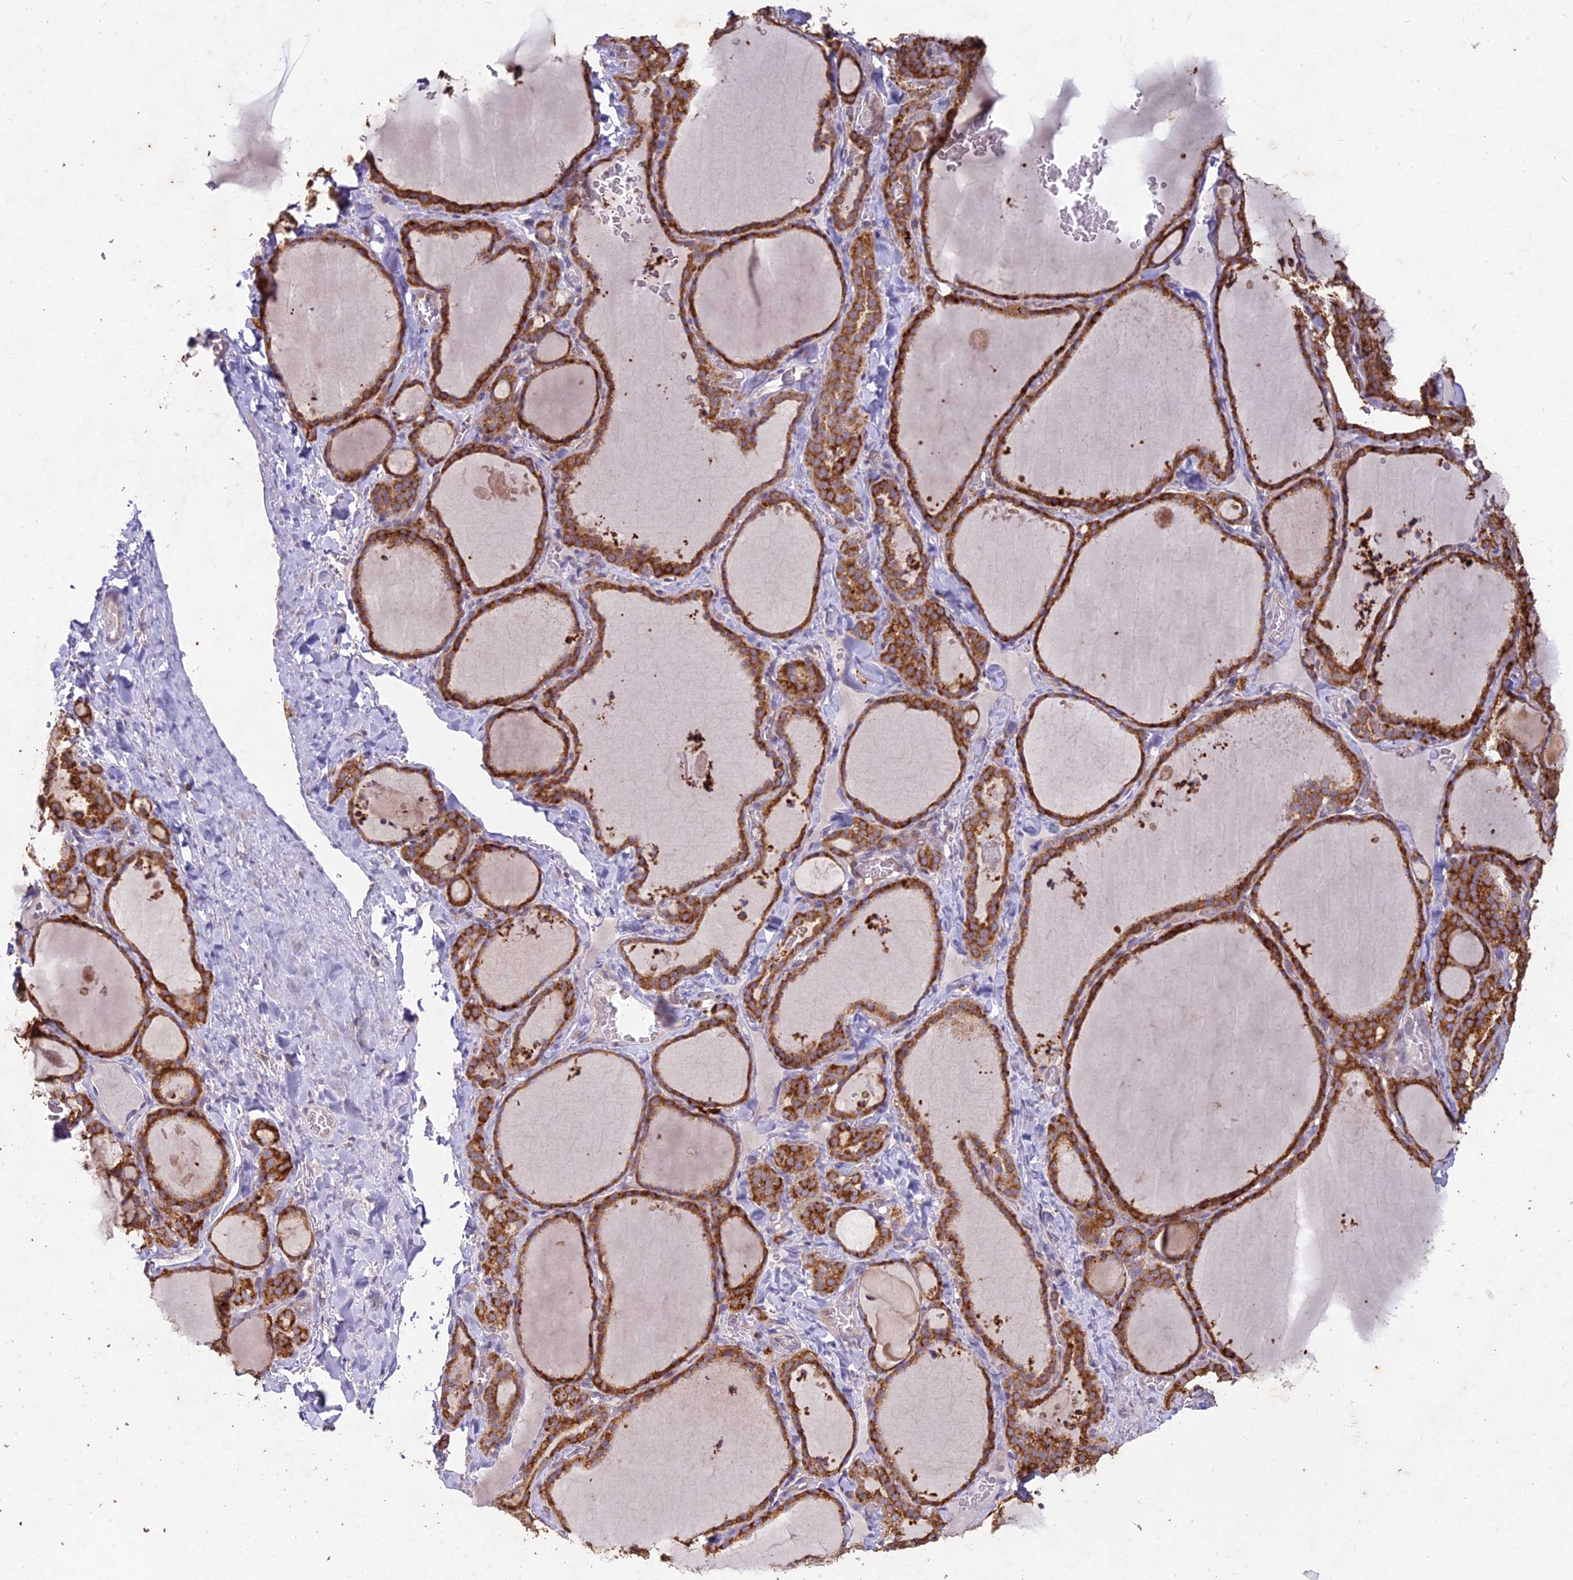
{"staining": {"intensity": "strong", "quantity": ">75%", "location": "cytoplasmic/membranous"}, "tissue": "thyroid gland", "cell_type": "Glandular cells", "image_type": "normal", "snomed": [{"axis": "morphology", "description": "Normal tissue, NOS"}, {"axis": "topography", "description": "Thyroid gland"}], "caption": "Thyroid gland stained with DAB immunohistochemistry exhibits high levels of strong cytoplasmic/membranous expression in about >75% of glandular cells.", "gene": "NXNL2", "patient": {"sex": "female", "age": 22}}